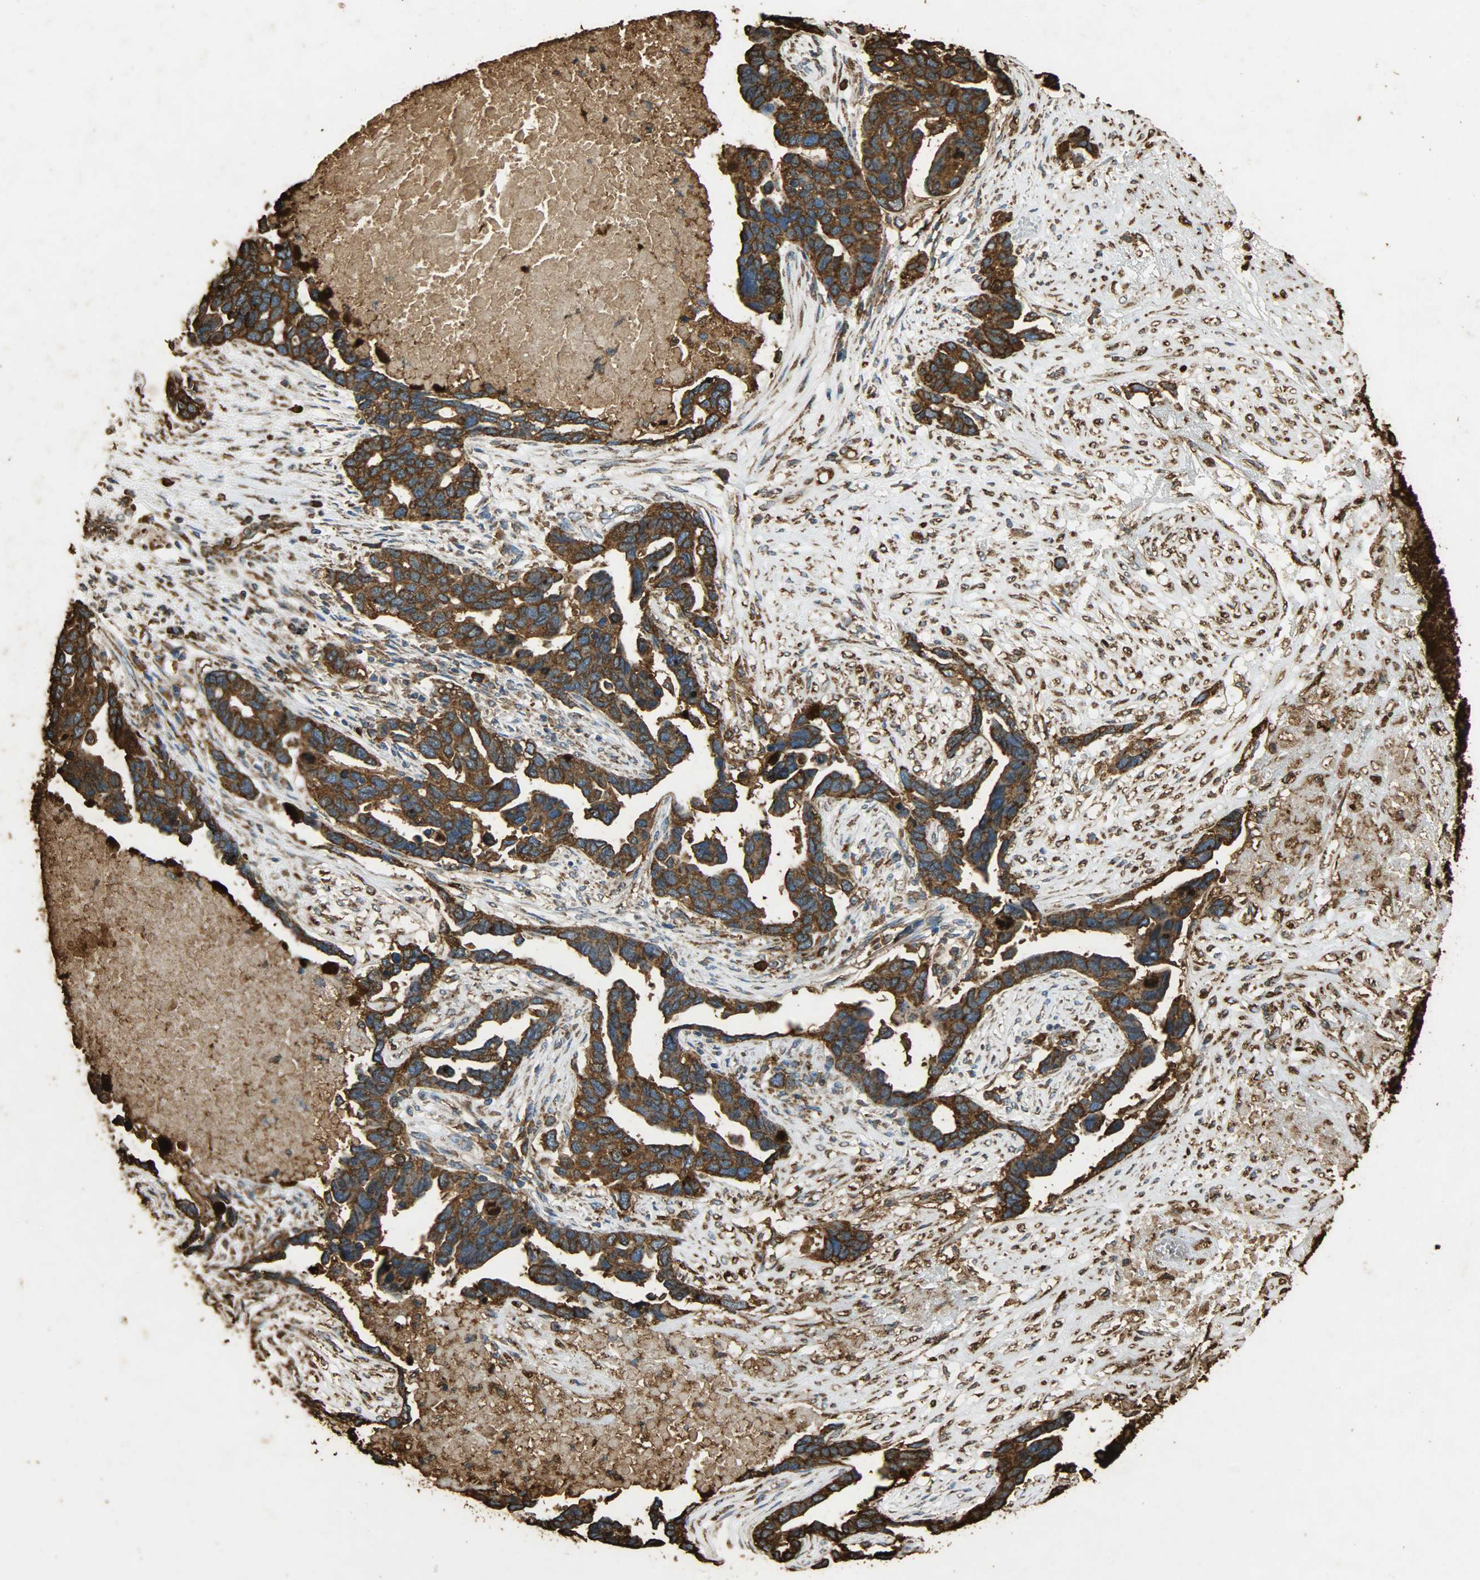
{"staining": {"intensity": "strong", "quantity": ">75%", "location": "cytoplasmic/membranous"}, "tissue": "ovarian cancer", "cell_type": "Tumor cells", "image_type": "cancer", "snomed": [{"axis": "morphology", "description": "Cystadenocarcinoma, serous, NOS"}, {"axis": "topography", "description": "Ovary"}], "caption": "The histopathology image displays immunohistochemical staining of ovarian serous cystadenocarcinoma. There is strong cytoplasmic/membranous positivity is present in about >75% of tumor cells.", "gene": "HSP90B1", "patient": {"sex": "female", "age": 54}}